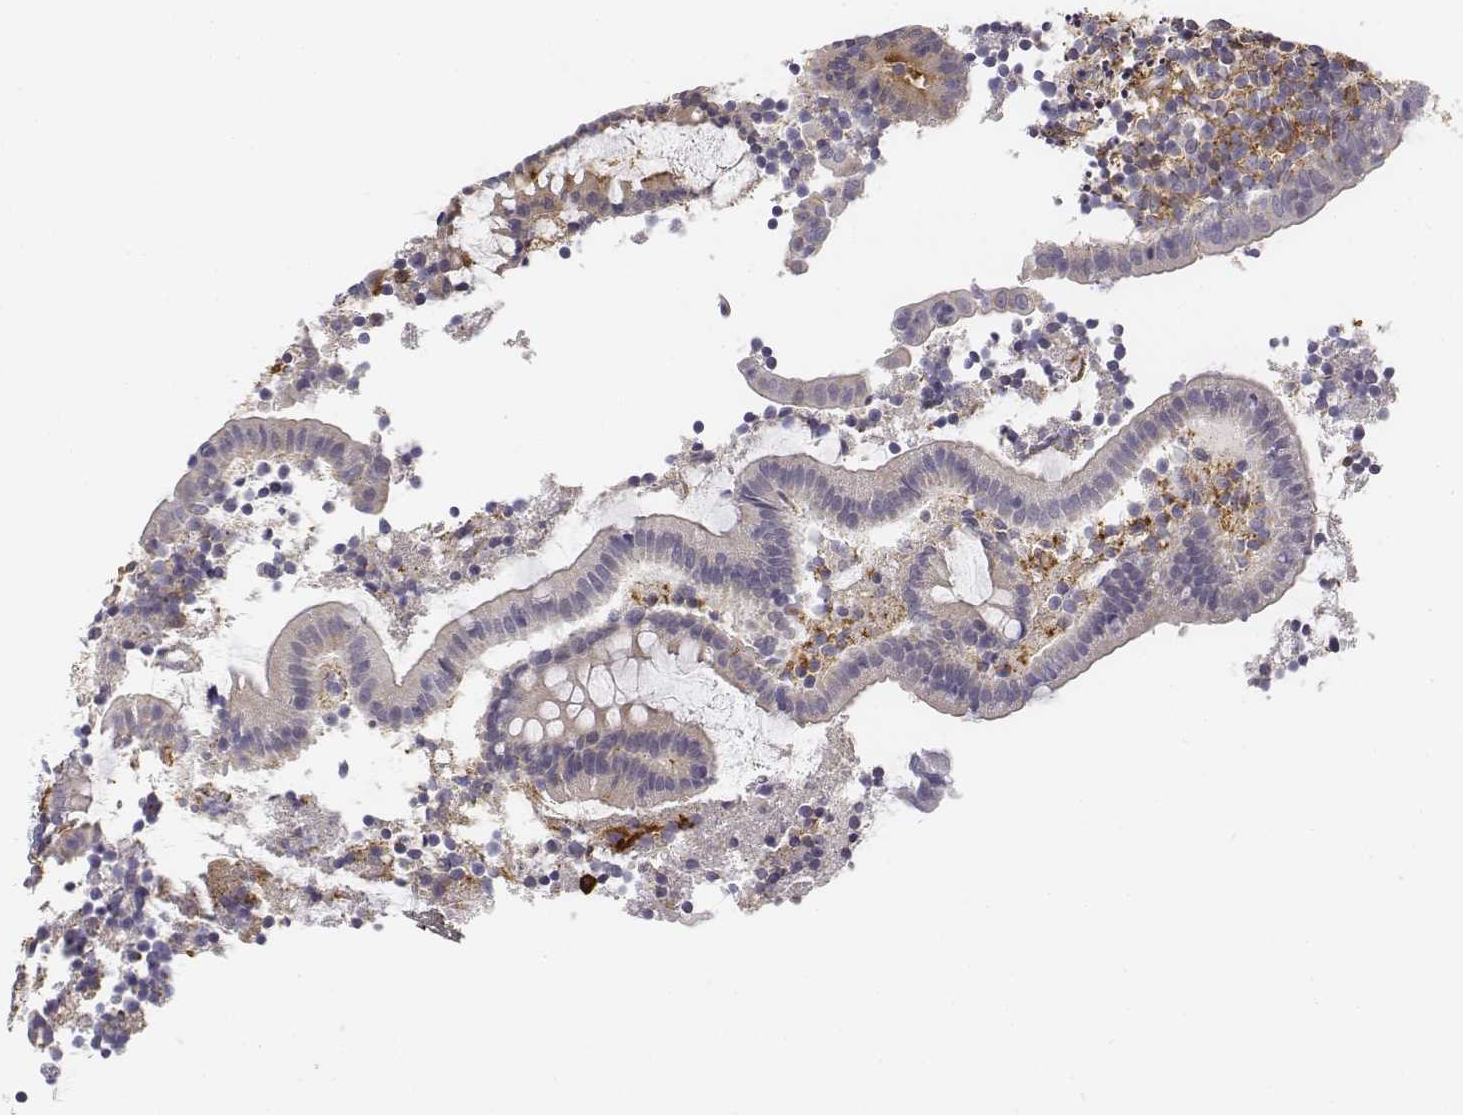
{"staining": {"intensity": "negative", "quantity": "none", "location": "none"}, "tissue": "appendix", "cell_type": "Glandular cells", "image_type": "normal", "snomed": [{"axis": "morphology", "description": "Normal tissue, NOS"}, {"axis": "topography", "description": "Appendix"}], "caption": "Immunohistochemistry image of normal human appendix stained for a protein (brown), which shows no staining in glandular cells.", "gene": "CD14", "patient": {"sex": "female", "age": 32}}